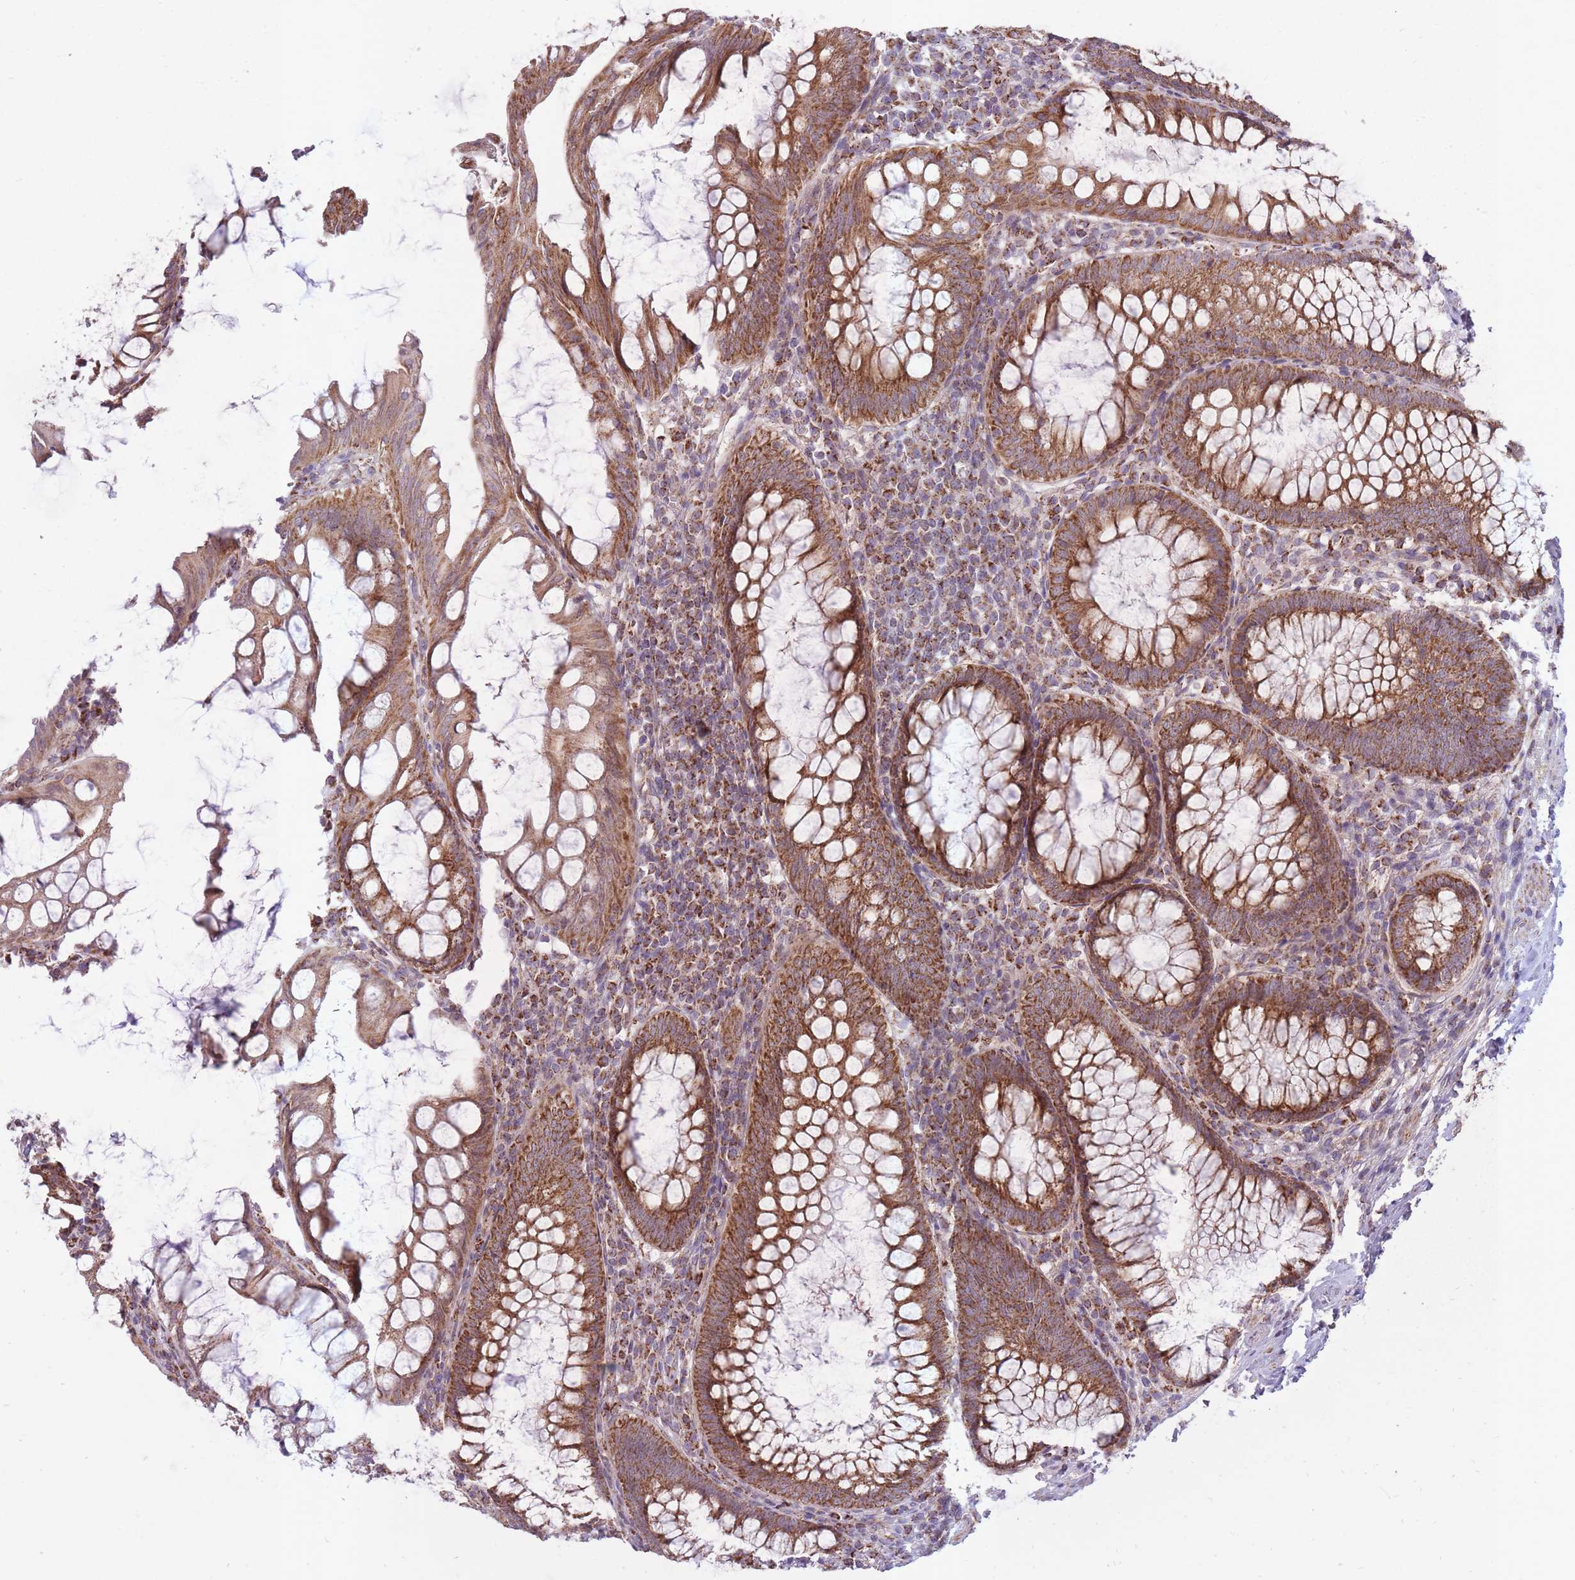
{"staining": {"intensity": "strong", "quantity": ">75%", "location": "cytoplasmic/membranous"}, "tissue": "appendix", "cell_type": "Glandular cells", "image_type": "normal", "snomed": [{"axis": "morphology", "description": "Normal tissue, NOS"}, {"axis": "topography", "description": "Appendix"}], "caption": "Benign appendix exhibits strong cytoplasmic/membranous expression in approximately >75% of glandular cells, visualized by immunohistochemistry. (Brightfield microscopy of DAB IHC at high magnification).", "gene": "LIN7C", "patient": {"sex": "male", "age": 83}}